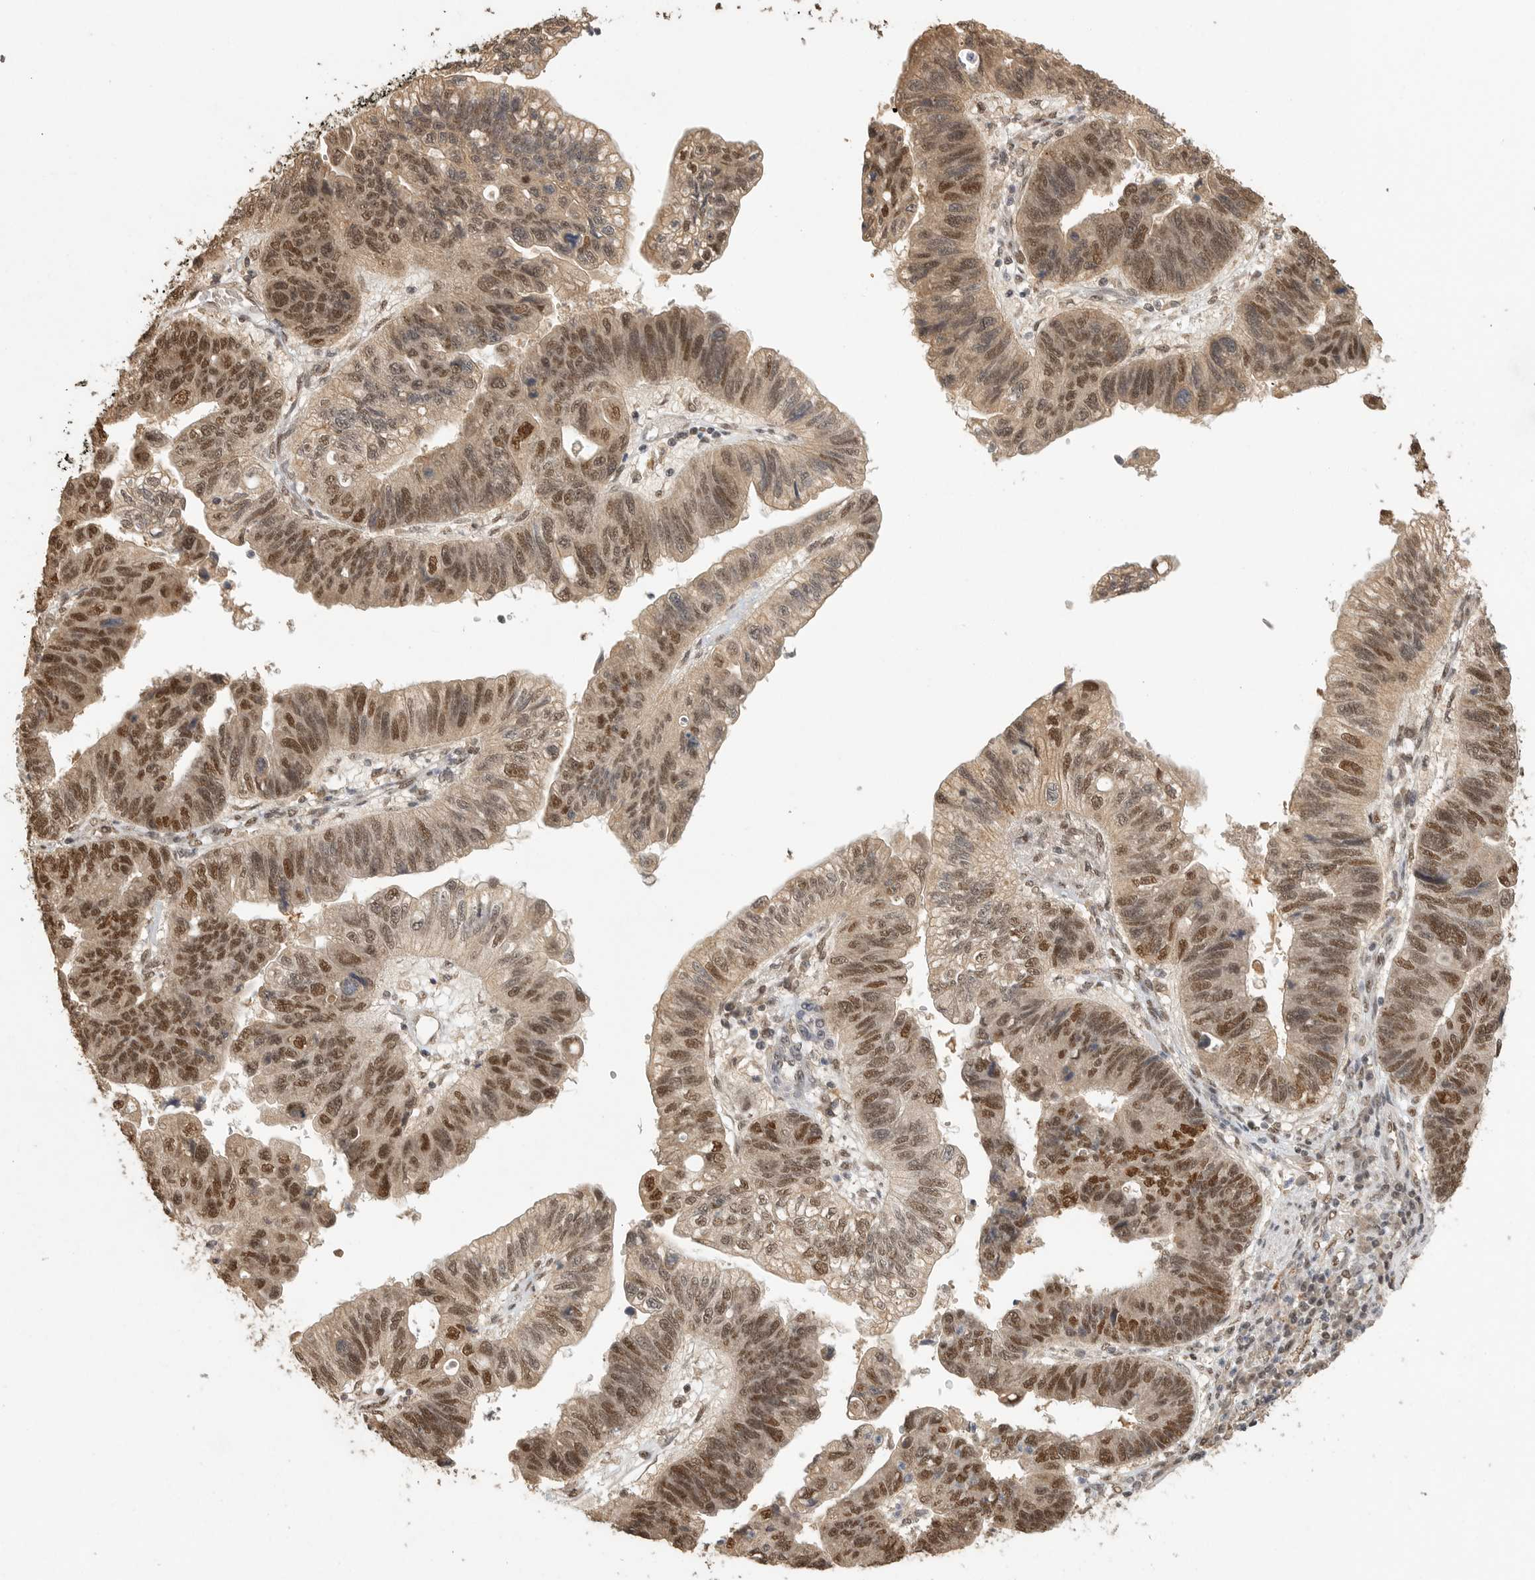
{"staining": {"intensity": "strong", "quantity": "25%-75%", "location": "nuclear"}, "tissue": "stomach cancer", "cell_type": "Tumor cells", "image_type": "cancer", "snomed": [{"axis": "morphology", "description": "Adenocarcinoma, NOS"}, {"axis": "topography", "description": "Stomach"}], "caption": "Protein staining of stomach cancer tissue reveals strong nuclear staining in approximately 25%-75% of tumor cells.", "gene": "DFFA", "patient": {"sex": "male", "age": 59}}